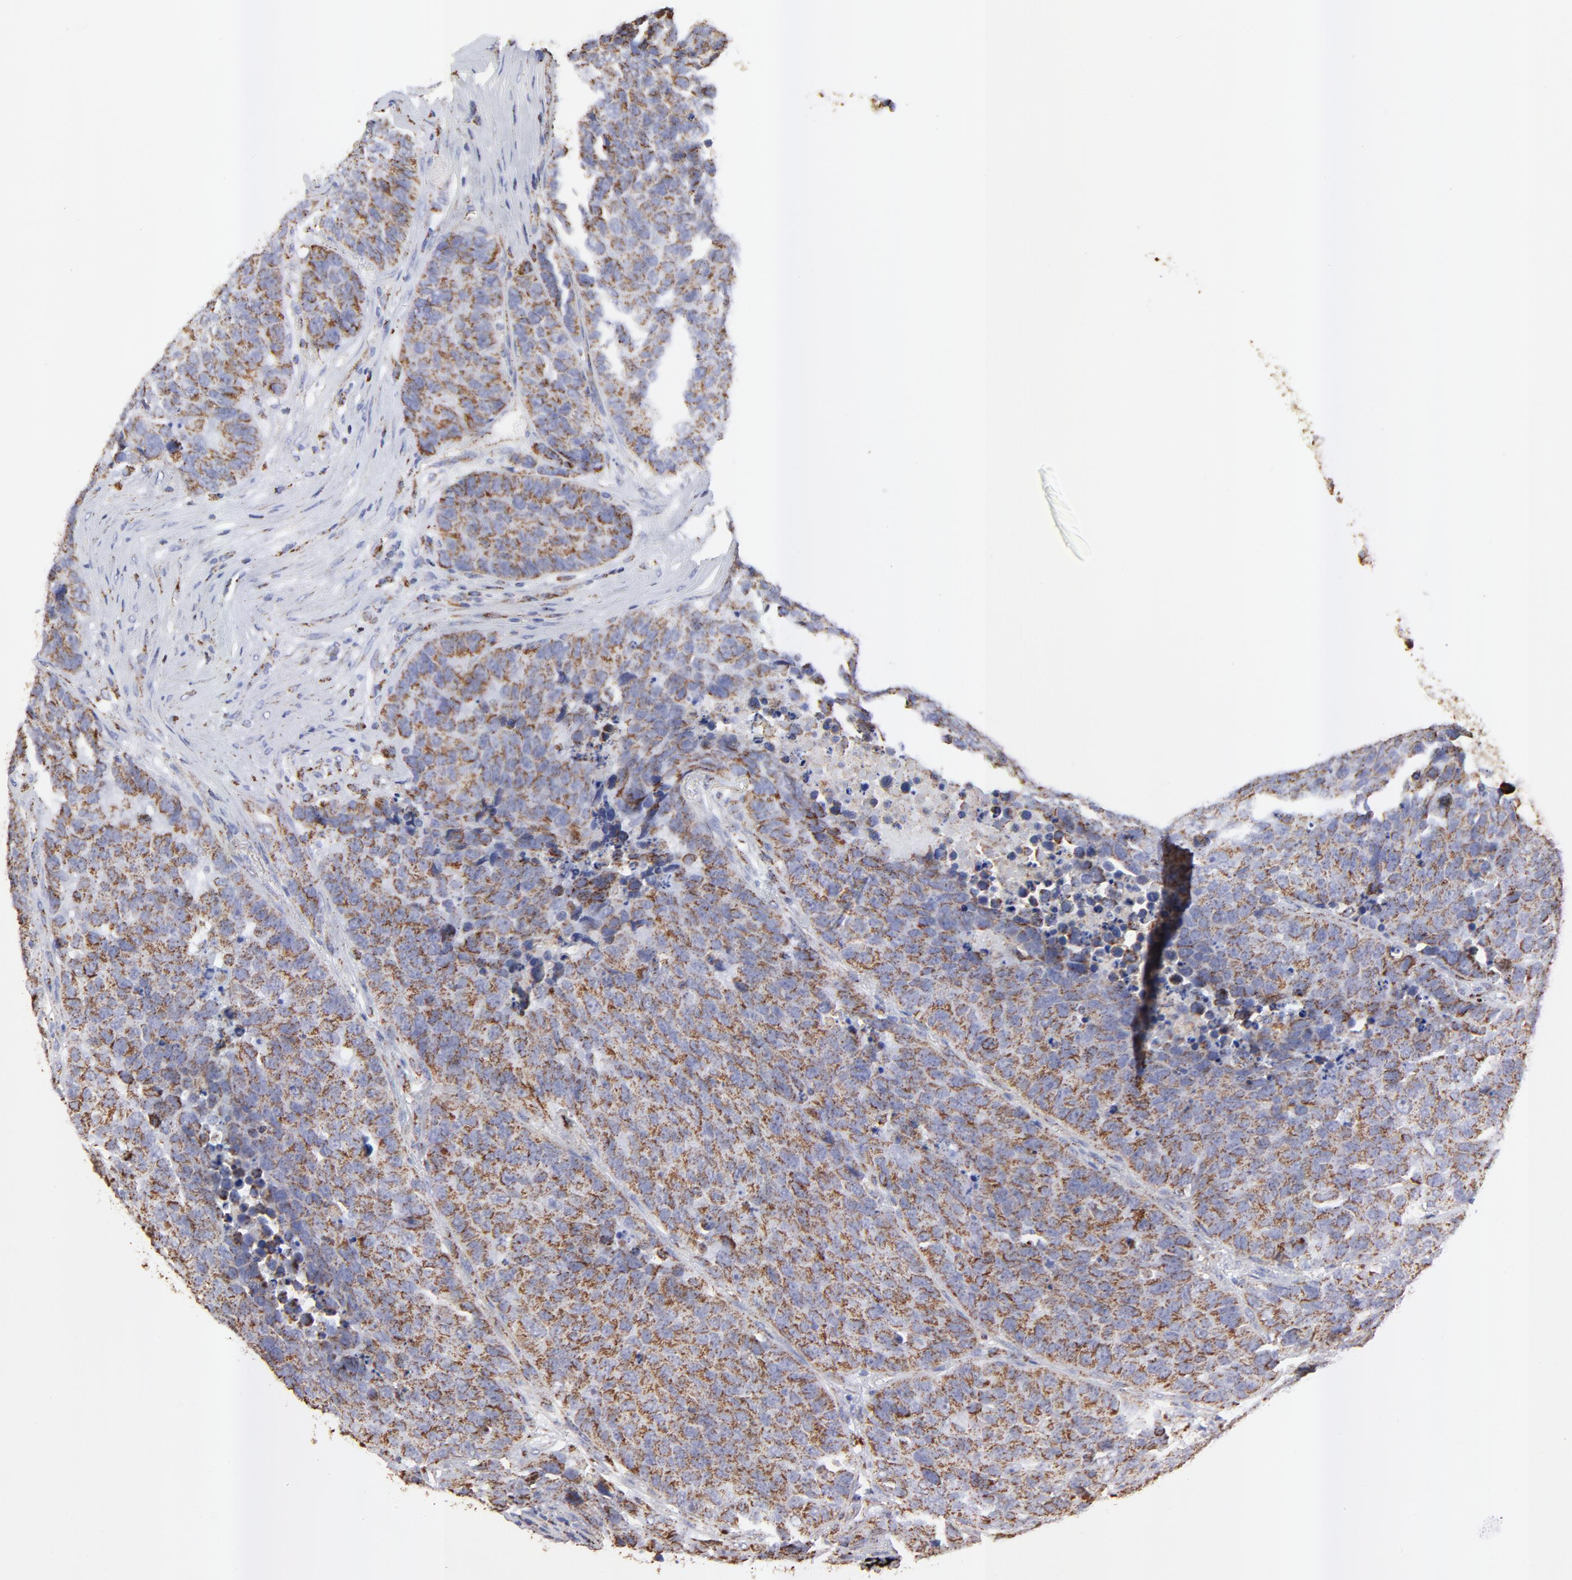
{"staining": {"intensity": "moderate", "quantity": ">75%", "location": "cytoplasmic/membranous"}, "tissue": "carcinoid", "cell_type": "Tumor cells", "image_type": "cancer", "snomed": [{"axis": "morphology", "description": "Carcinoid, malignant, NOS"}, {"axis": "topography", "description": "Lung"}], "caption": "The histopathology image reveals a brown stain indicating the presence of a protein in the cytoplasmic/membranous of tumor cells in malignant carcinoid.", "gene": "COX4I1", "patient": {"sex": "male", "age": 60}}